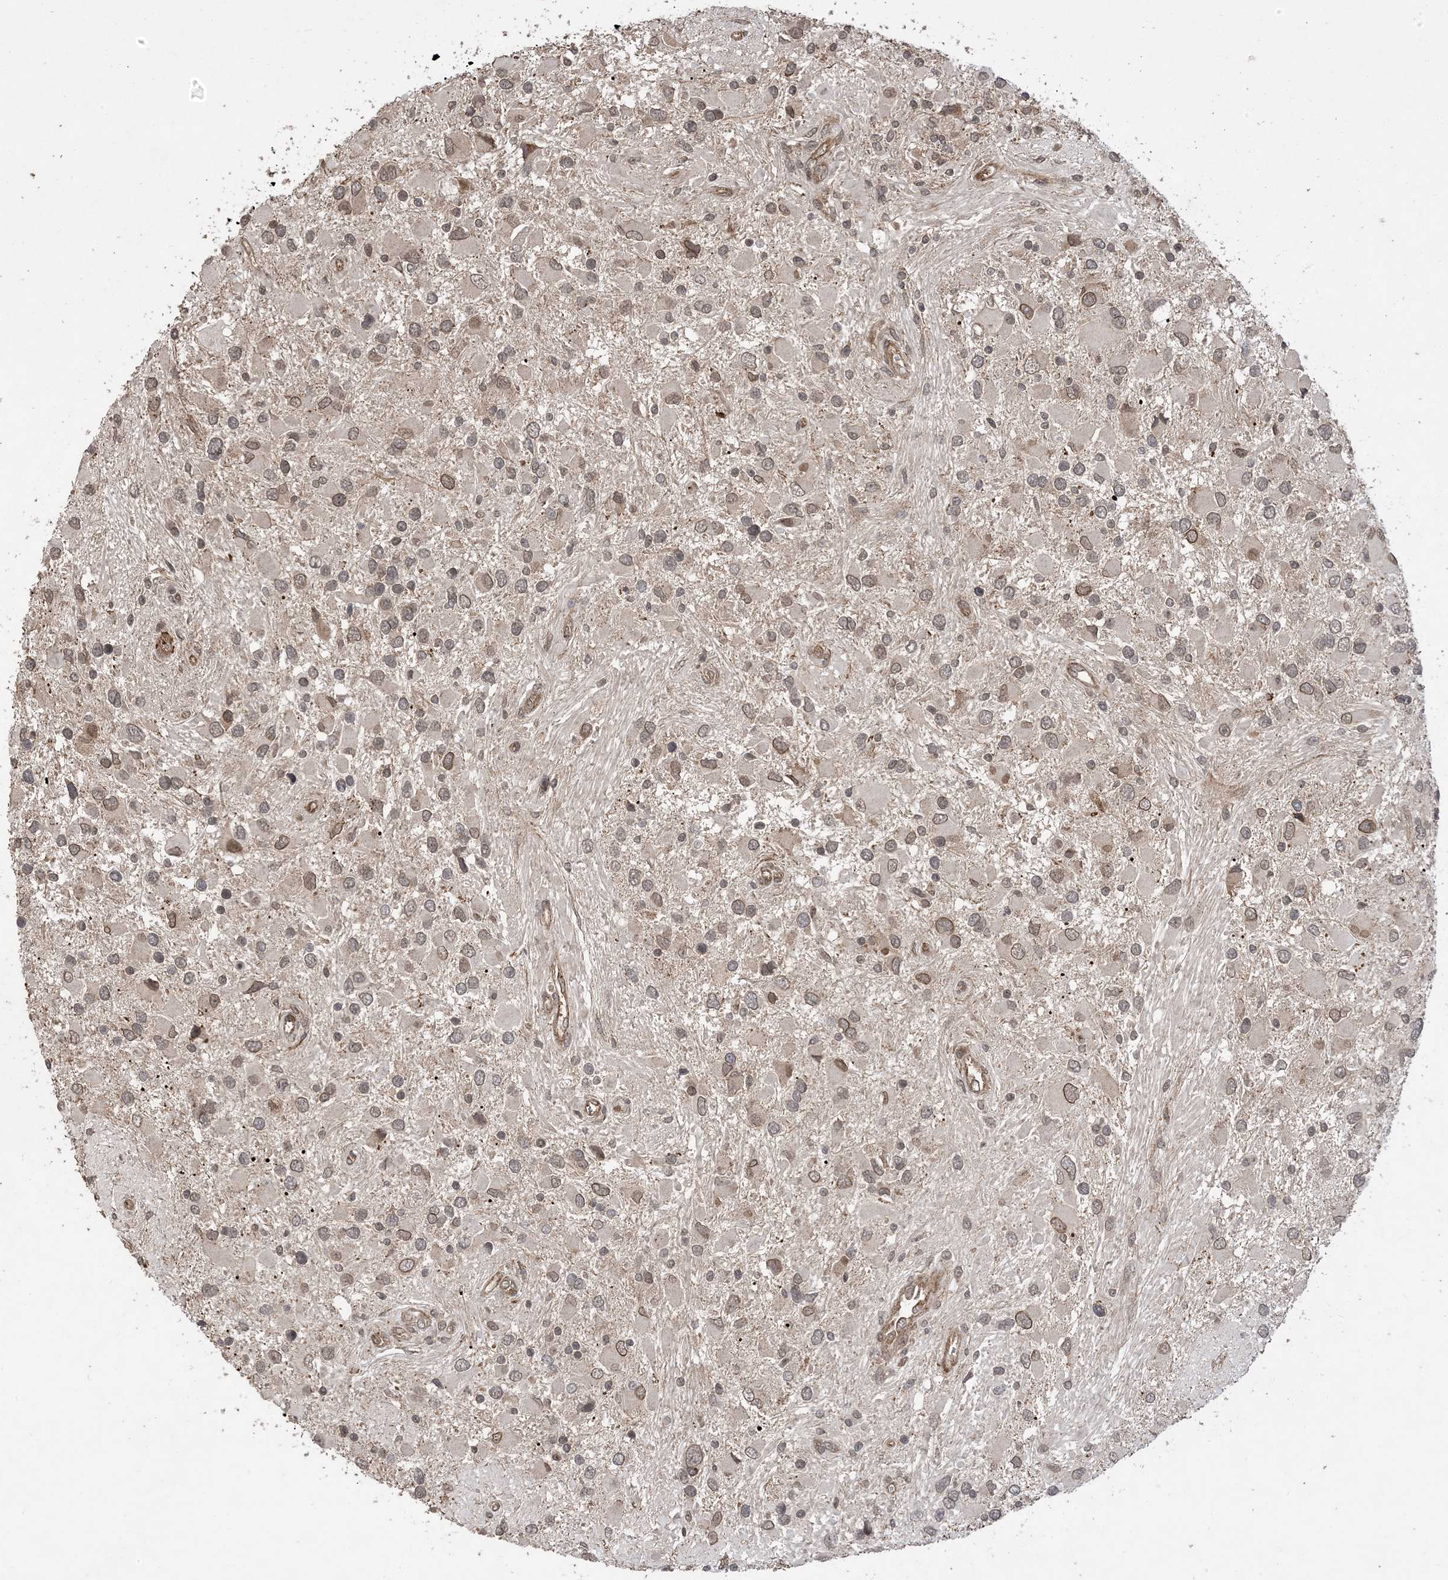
{"staining": {"intensity": "weak", "quantity": ">75%", "location": "cytoplasmic/membranous,nuclear"}, "tissue": "glioma", "cell_type": "Tumor cells", "image_type": "cancer", "snomed": [{"axis": "morphology", "description": "Glioma, malignant, High grade"}, {"axis": "topography", "description": "Brain"}], "caption": "A high-resolution histopathology image shows IHC staining of glioma, which displays weak cytoplasmic/membranous and nuclear expression in approximately >75% of tumor cells. (DAB IHC with brightfield microscopy, high magnification).", "gene": "ZNF511", "patient": {"sex": "male", "age": 53}}